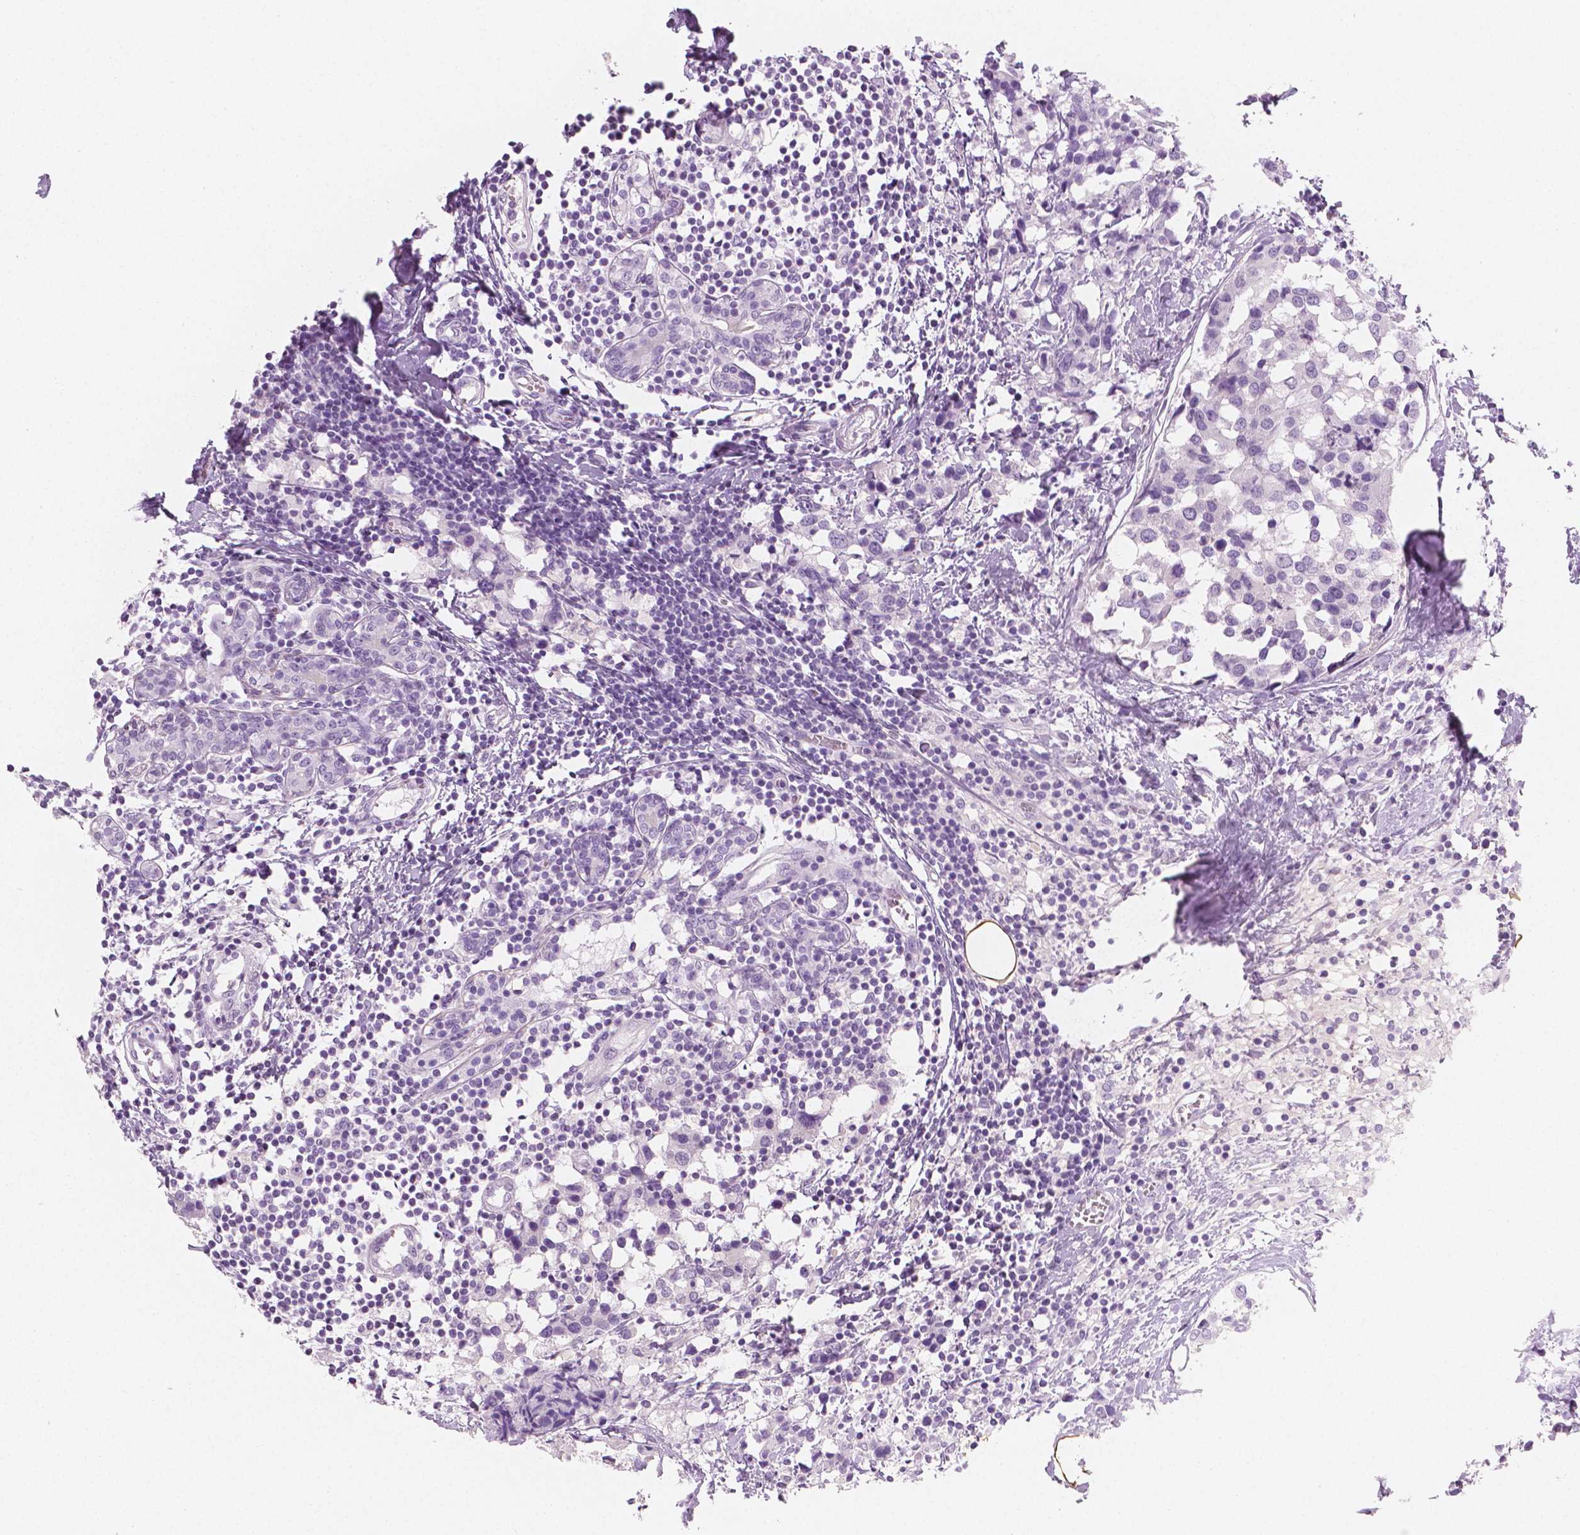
{"staining": {"intensity": "negative", "quantity": "none", "location": "none"}, "tissue": "breast cancer", "cell_type": "Tumor cells", "image_type": "cancer", "snomed": [{"axis": "morphology", "description": "Lobular carcinoma"}, {"axis": "topography", "description": "Breast"}], "caption": "Histopathology image shows no significant protein staining in tumor cells of breast lobular carcinoma.", "gene": "PLIN4", "patient": {"sex": "female", "age": 59}}